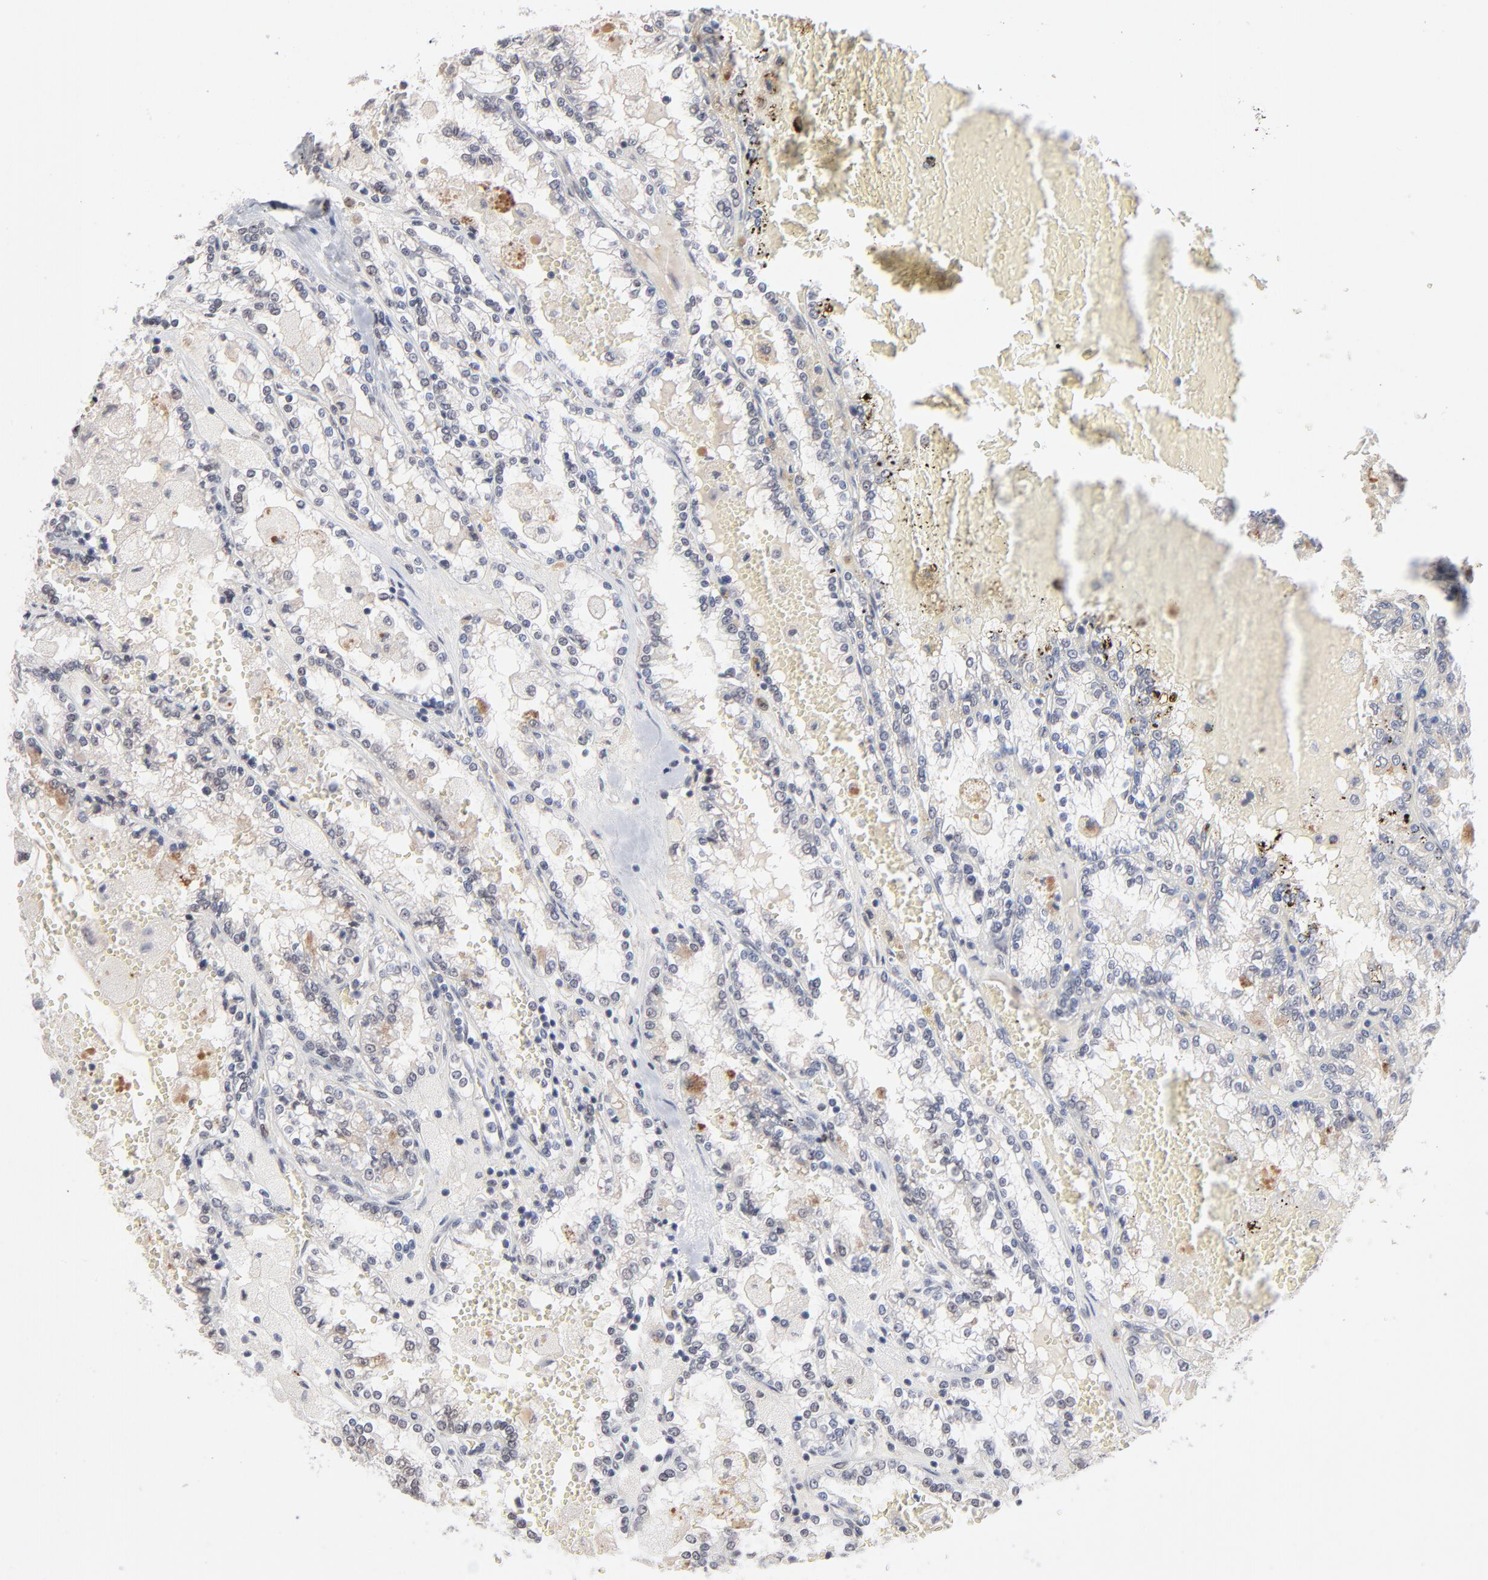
{"staining": {"intensity": "negative", "quantity": "none", "location": "none"}, "tissue": "renal cancer", "cell_type": "Tumor cells", "image_type": "cancer", "snomed": [{"axis": "morphology", "description": "Adenocarcinoma, NOS"}, {"axis": "topography", "description": "Kidney"}], "caption": "The image reveals no staining of tumor cells in renal cancer (adenocarcinoma).", "gene": "MBIP", "patient": {"sex": "female", "age": 56}}